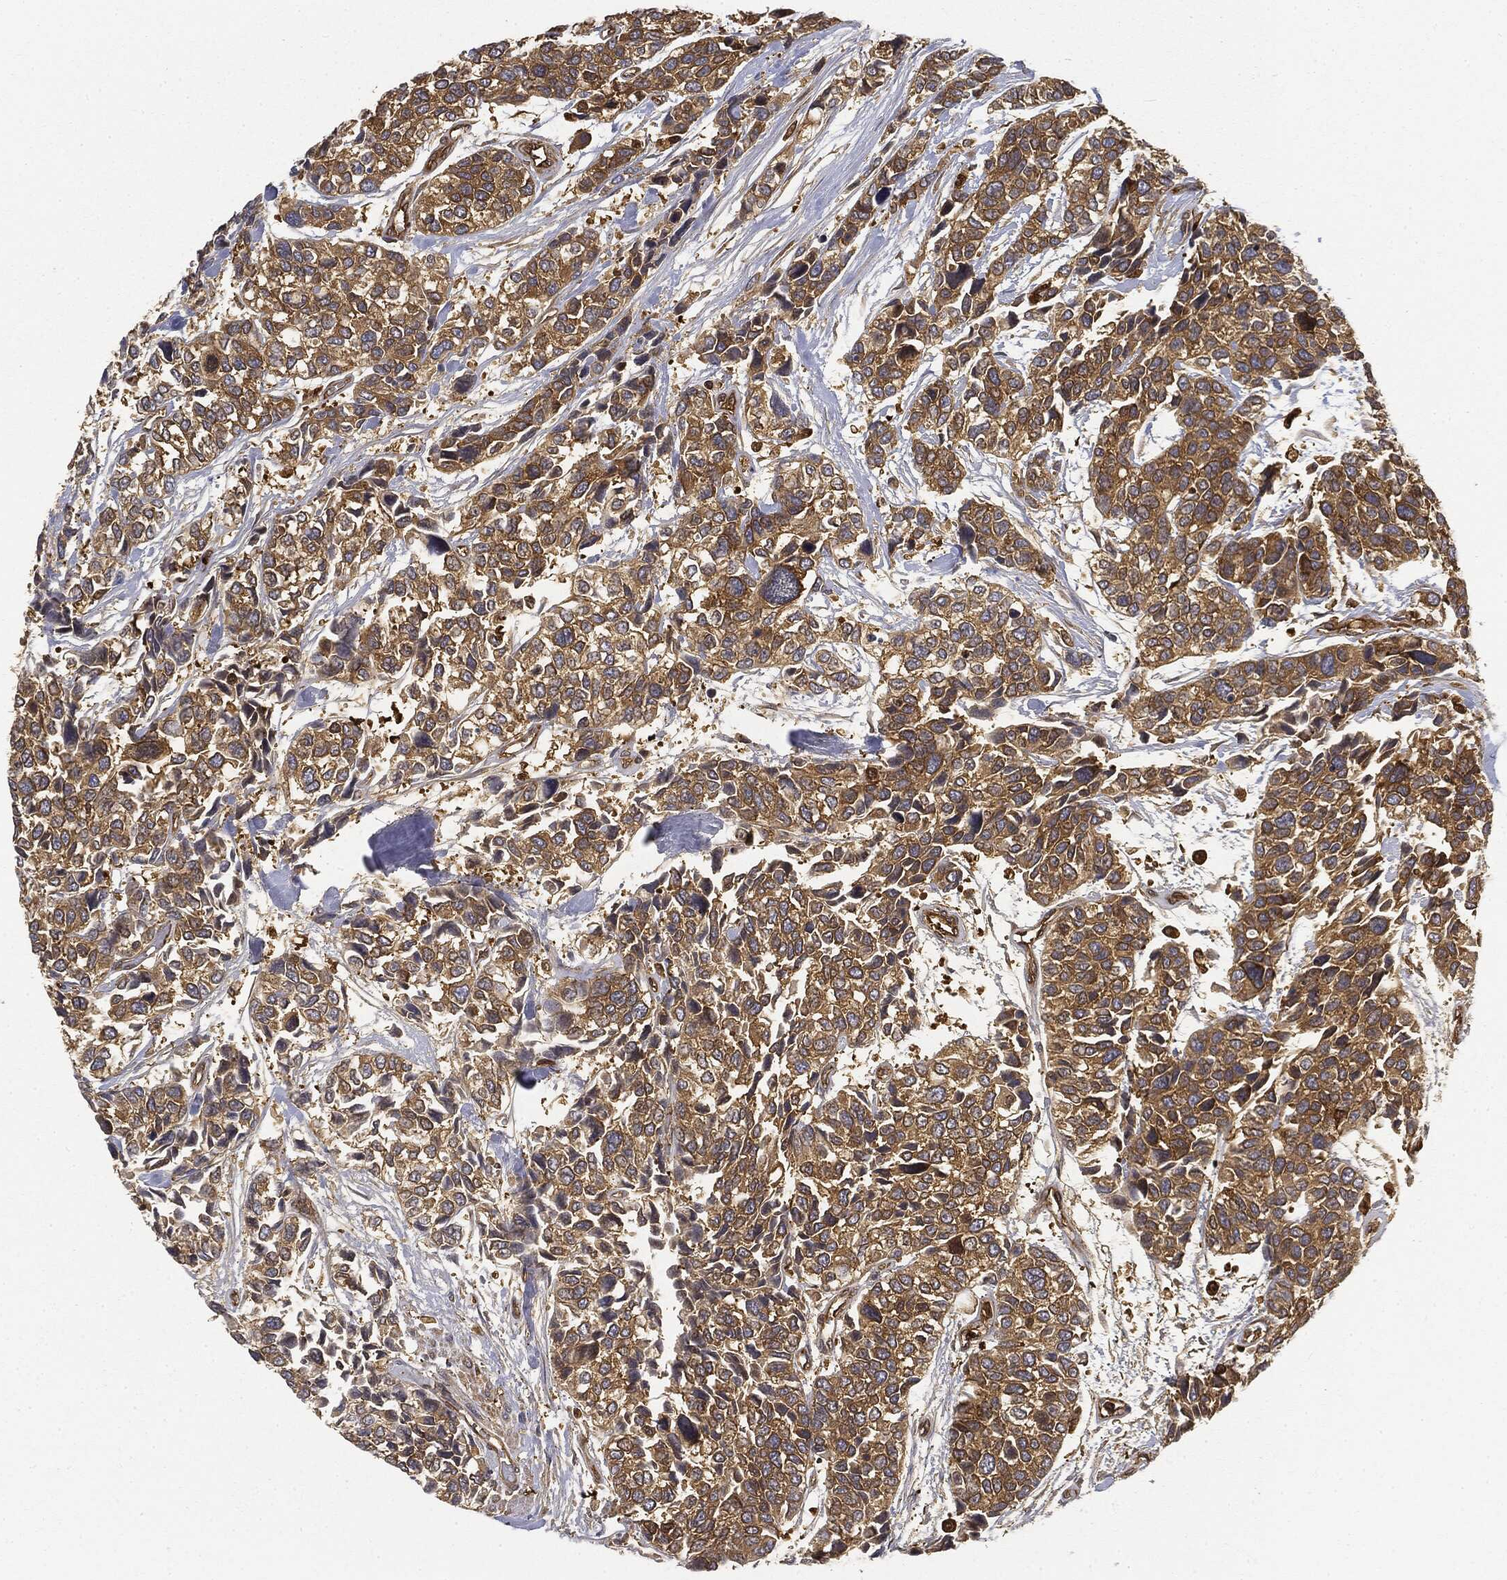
{"staining": {"intensity": "strong", "quantity": "25%-75%", "location": "cytoplasmic/membranous"}, "tissue": "urothelial cancer", "cell_type": "Tumor cells", "image_type": "cancer", "snomed": [{"axis": "morphology", "description": "Urothelial carcinoma, High grade"}, {"axis": "topography", "description": "Urinary bladder"}], "caption": "Immunohistochemical staining of human high-grade urothelial carcinoma displays high levels of strong cytoplasmic/membranous protein staining in approximately 25%-75% of tumor cells. Using DAB (brown) and hematoxylin (blue) stains, captured at high magnification using brightfield microscopy.", "gene": "WDR1", "patient": {"sex": "male", "age": 77}}